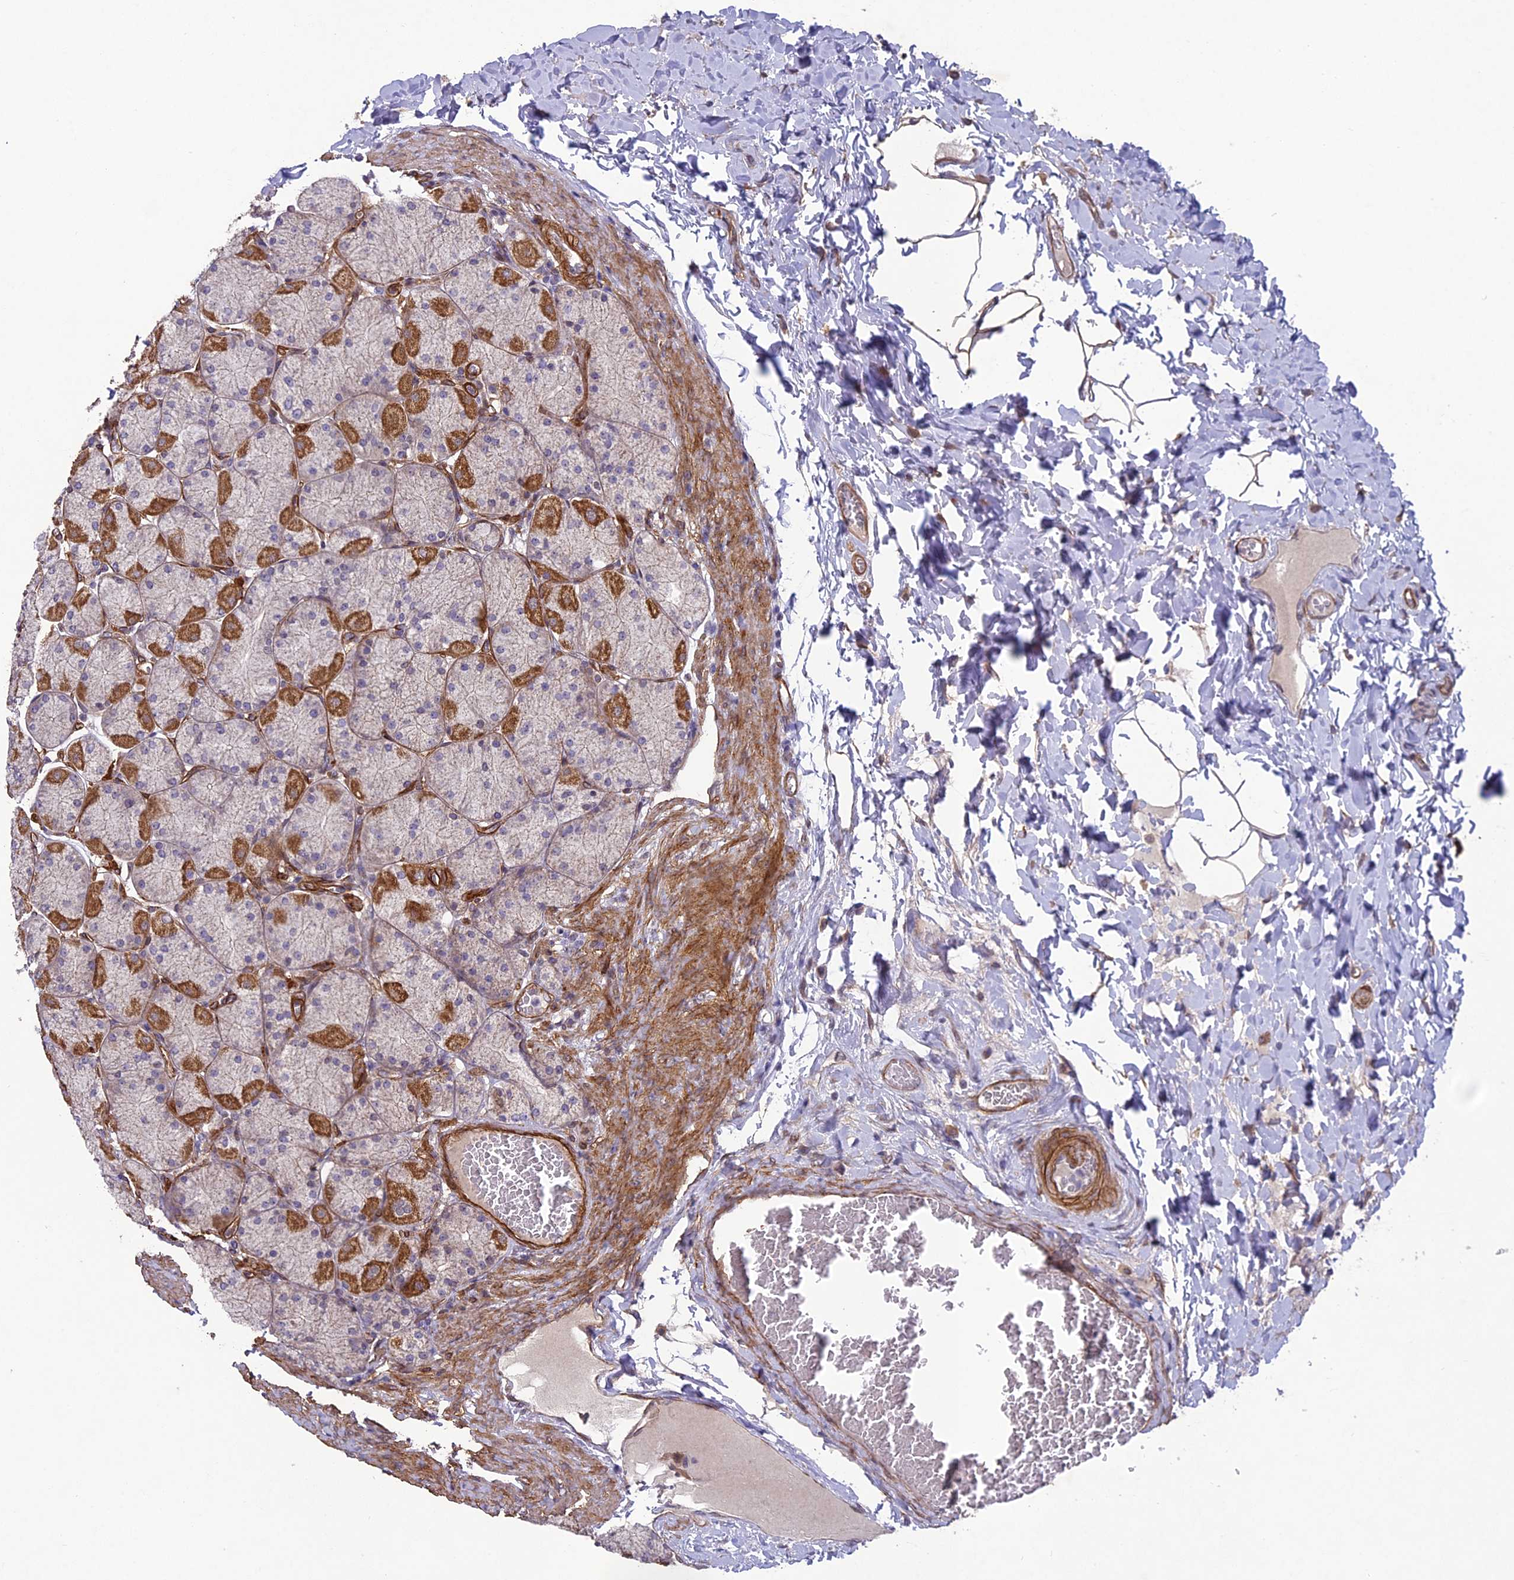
{"staining": {"intensity": "strong", "quantity": "<25%", "location": "cytoplasmic/membranous"}, "tissue": "stomach", "cell_type": "Glandular cells", "image_type": "normal", "snomed": [{"axis": "morphology", "description": "Normal tissue, NOS"}, {"axis": "topography", "description": "Stomach, upper"}], "caption": "Immunohistochemical staining of benign stomach shows <25% levels of strong cytoplasmic/membranous protein staining in about <25% of glandular cells.", "gene": "TNS1", "patient": {"sex": "female", "age": 56}}